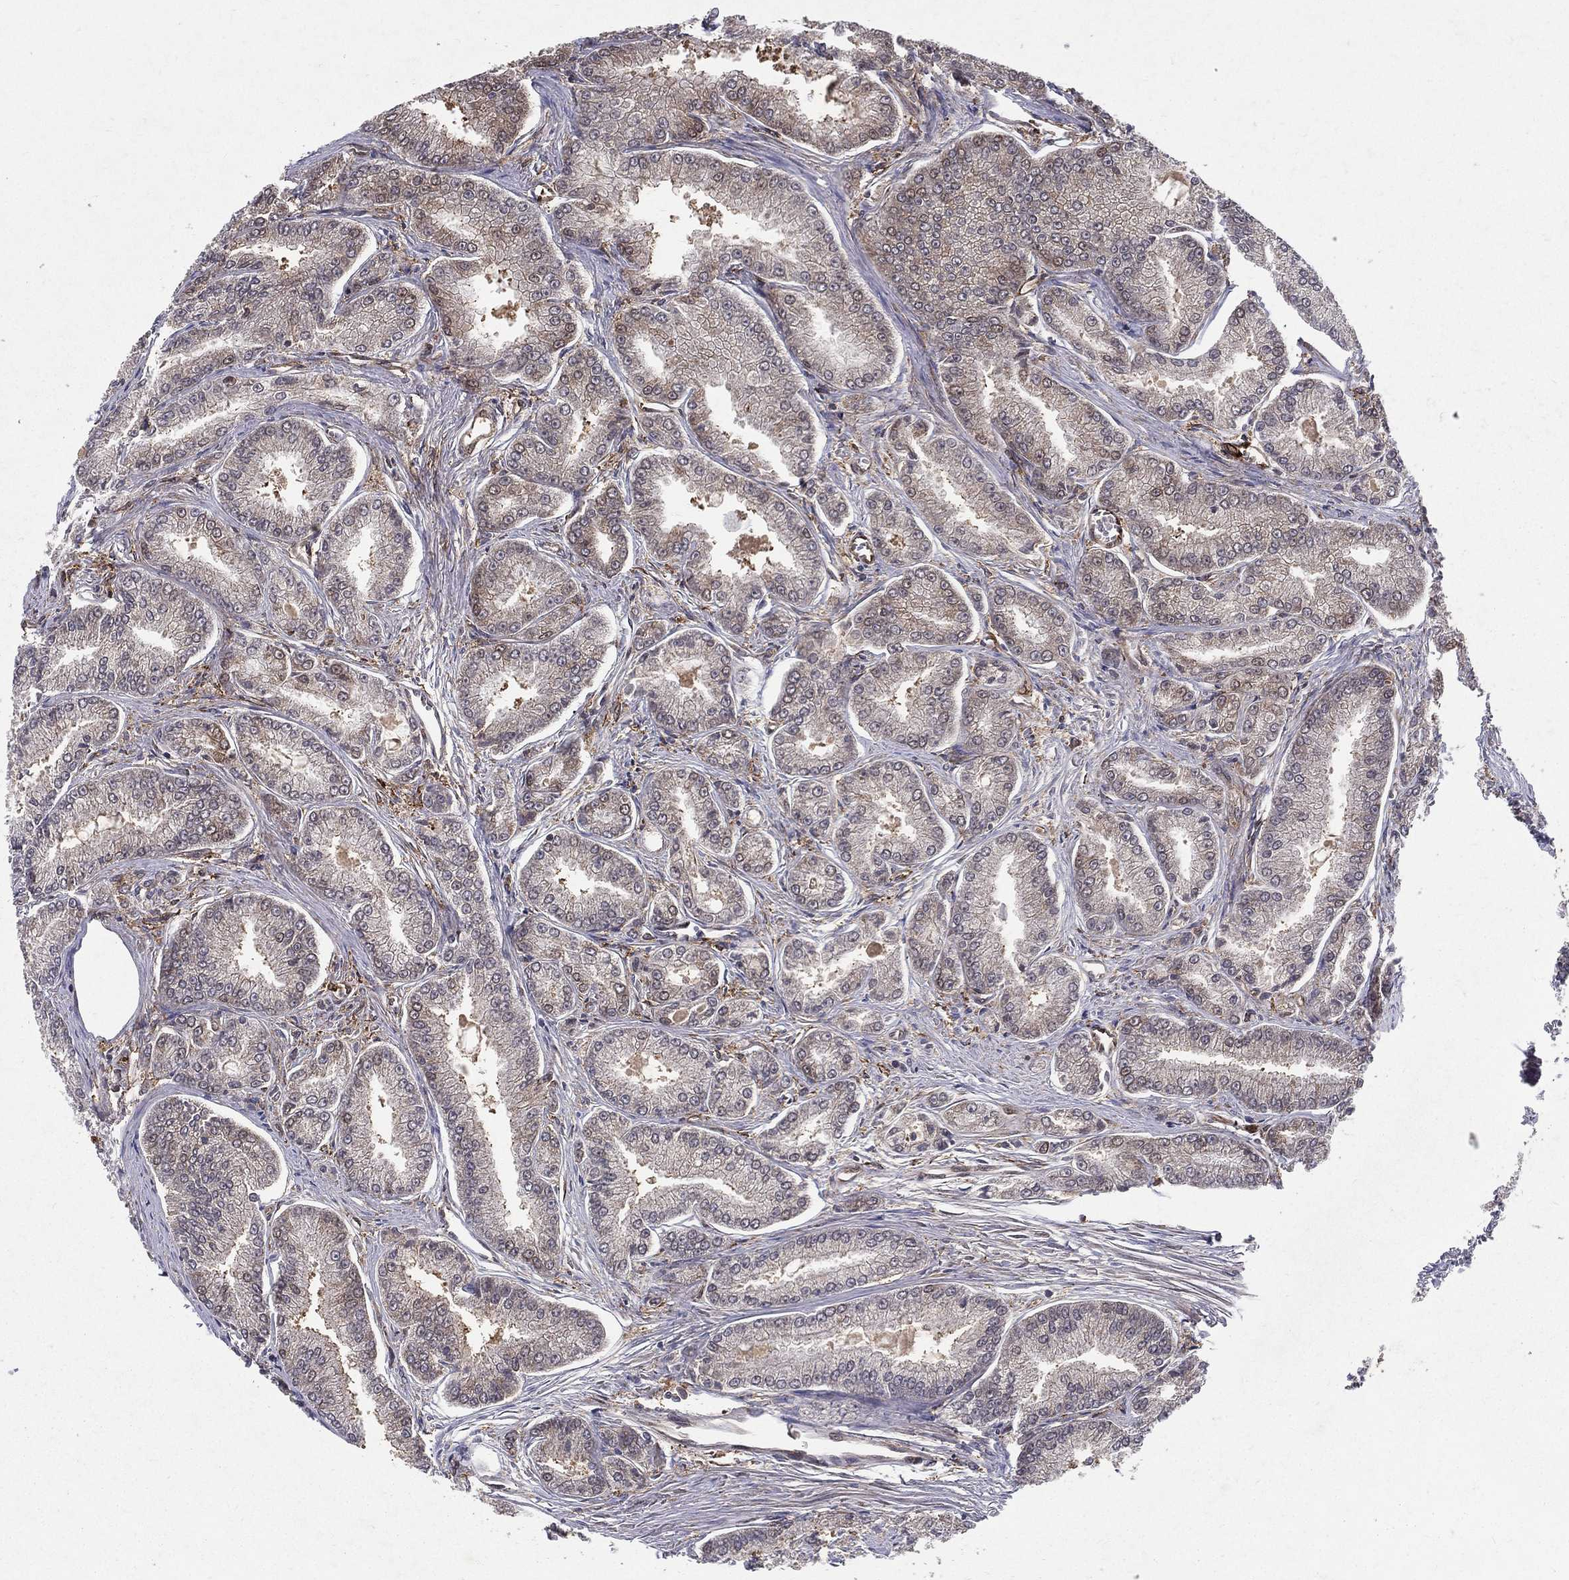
{"staining": {"intensity": "weak", "quantity": "<25%", "location": "cytoplasmic/membranous"}, "tissue": "prostate cancer", "cell_type": "Tumor cells", "image_type": "cancer", "snomed": [{"axis": "morphology", "description": "Adenocarcinoma, NOS"}, {"axis": "morphology", "description": "Adenocarcinoma, High grade"}, {"axis": "topography", "description": "Prostate"}], "caption": "Tumor cells show no significant positivity in prostate adenocarcinoma. (Stains: DAB (3,3'-diaminobenzidine) IHC with hematoxylin counter stain, Microscopy: brightfield microscopy at high magnification).", "gene": "CERS2", "patient": {"sex": "male", "age": 70}}